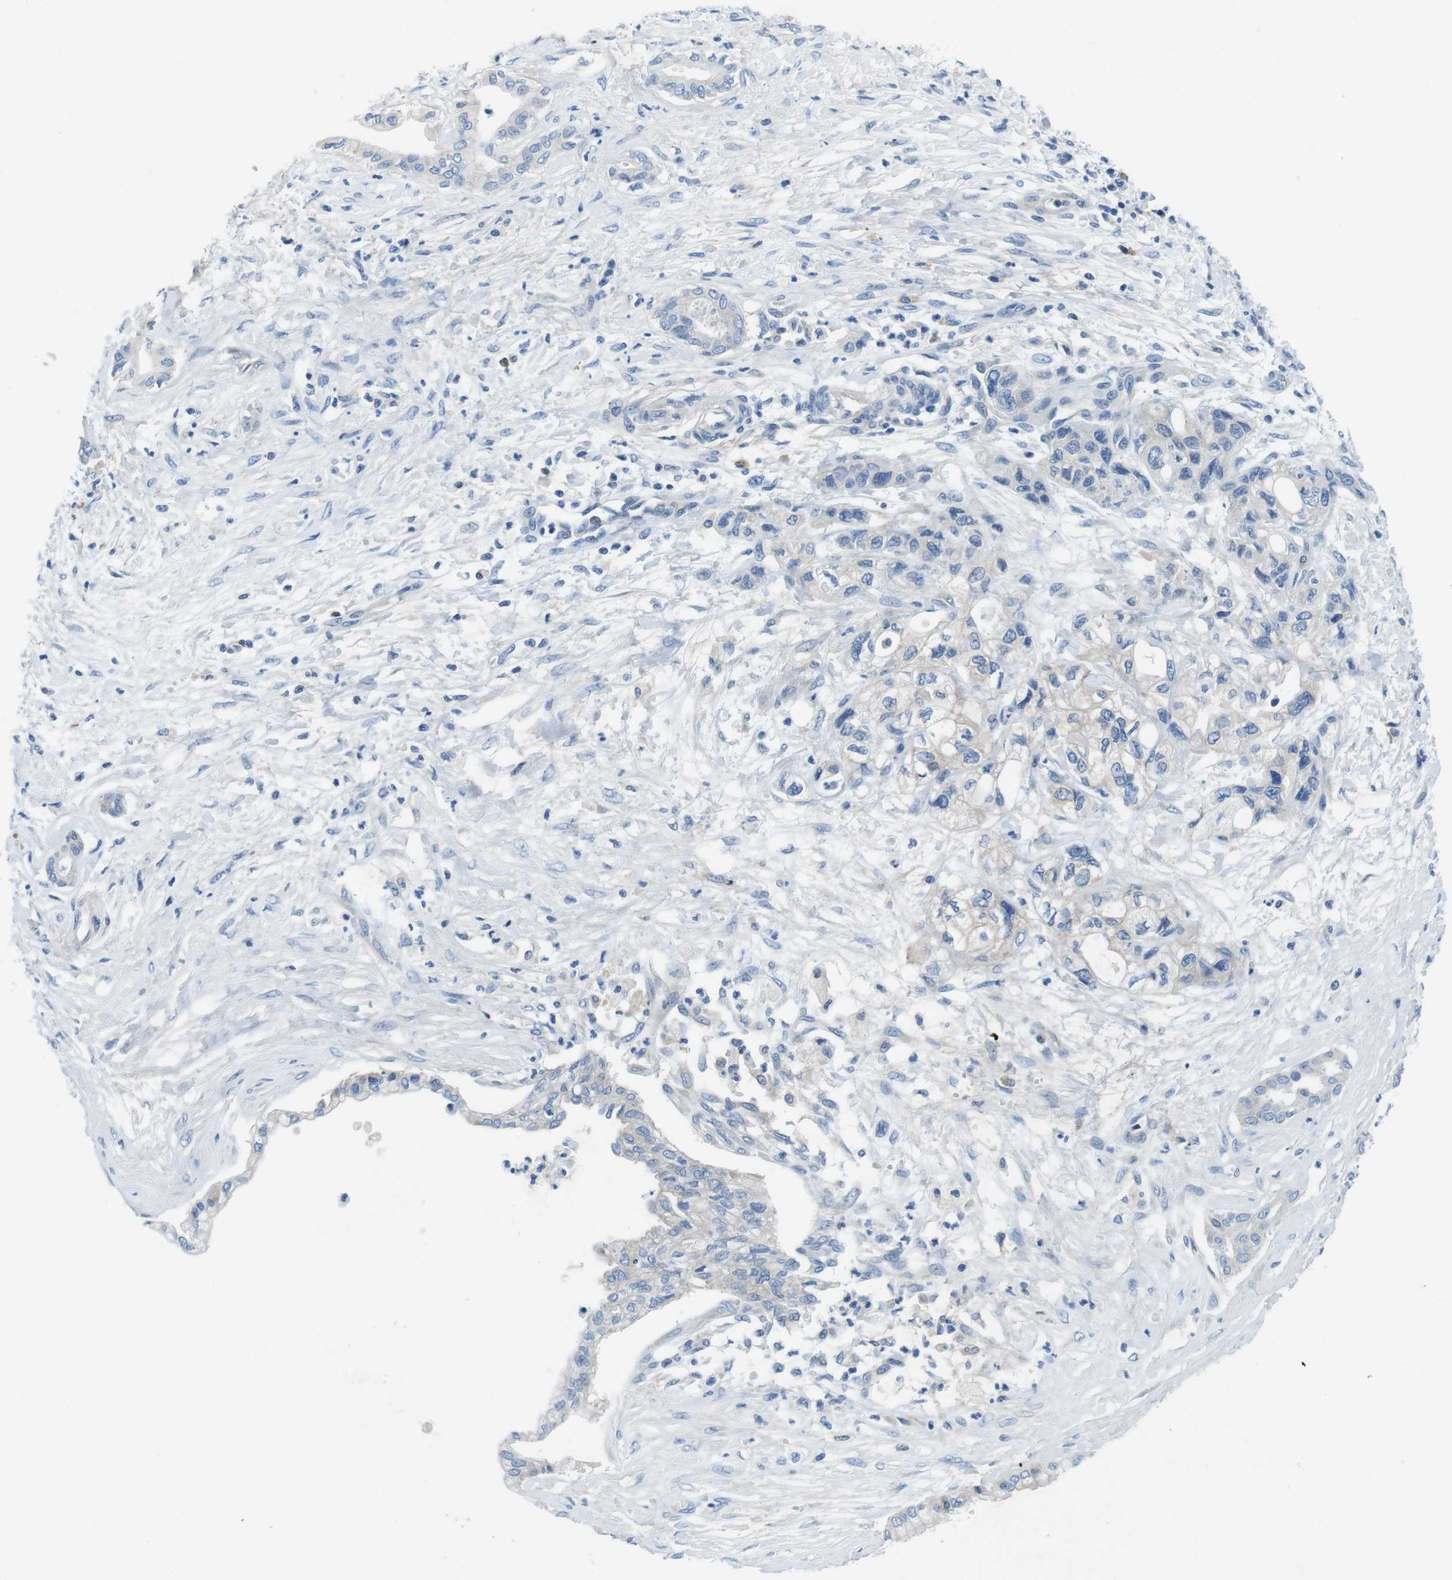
{"staining": {"intensity": "negative", "quantity": "none", "location": "none"}, "tissue": "pancreatic cancer", "cell_type": "Tumor cells", "image_type": "cancer", "snomed": [{"axis": "morphology", "description": "Adenocarcinoma, NOS"}, {"axis": "topography", "description": "Pancreas"}], "caption": "A high-resolution histopathology image shows immunohistochemistry (IHC) staining of pancreatic cancer (adenocarcinoma), which displays no significant expression in tumor cells.", "gene": "DENND4C", "patient": {"sex": "male", "age": 56}}